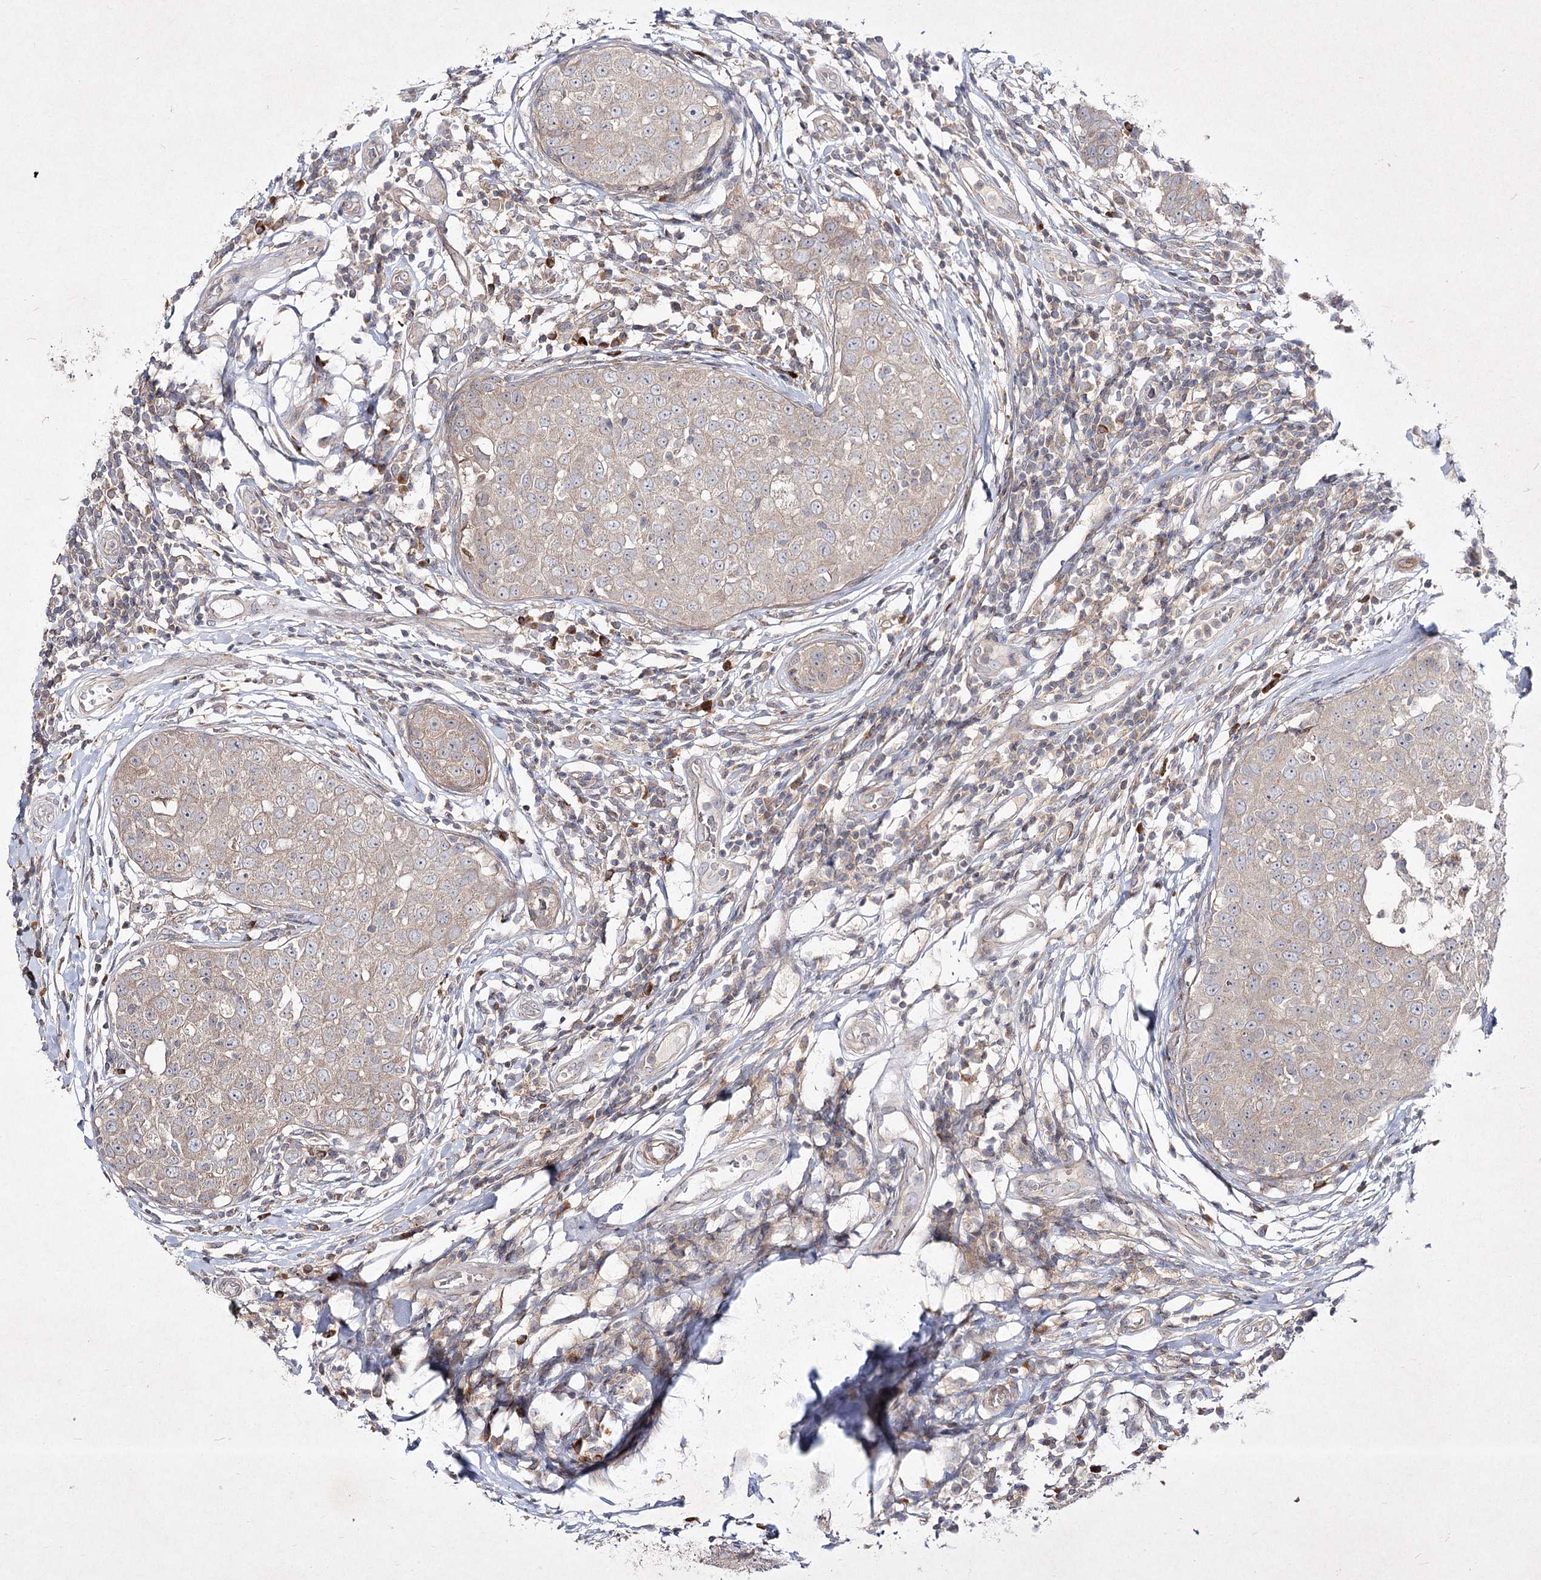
{"staining": {"intensity": "weak", "quantity": "<25%", "location": "cytoplasmic/membranous"}, "tissue": "breast cancer", "cell_type": "Tumor cells", "image_type": "cancer", "snomed": [{"axis": "morphology", "description": "Duct carcinoma"}, {"axis": "topography", "description": "Breast"}], "caption": "This is a micrograph of IHC staining of breast invasive ductal carcinoma, which shows no expression in tumor cells. (Stains: DAB IHC with hematoxylin counter stain, Microscopy: brightfield microscopy at high magnification).", "gene": "CIB2", "patient": {"sex": "female", "age": 27}}